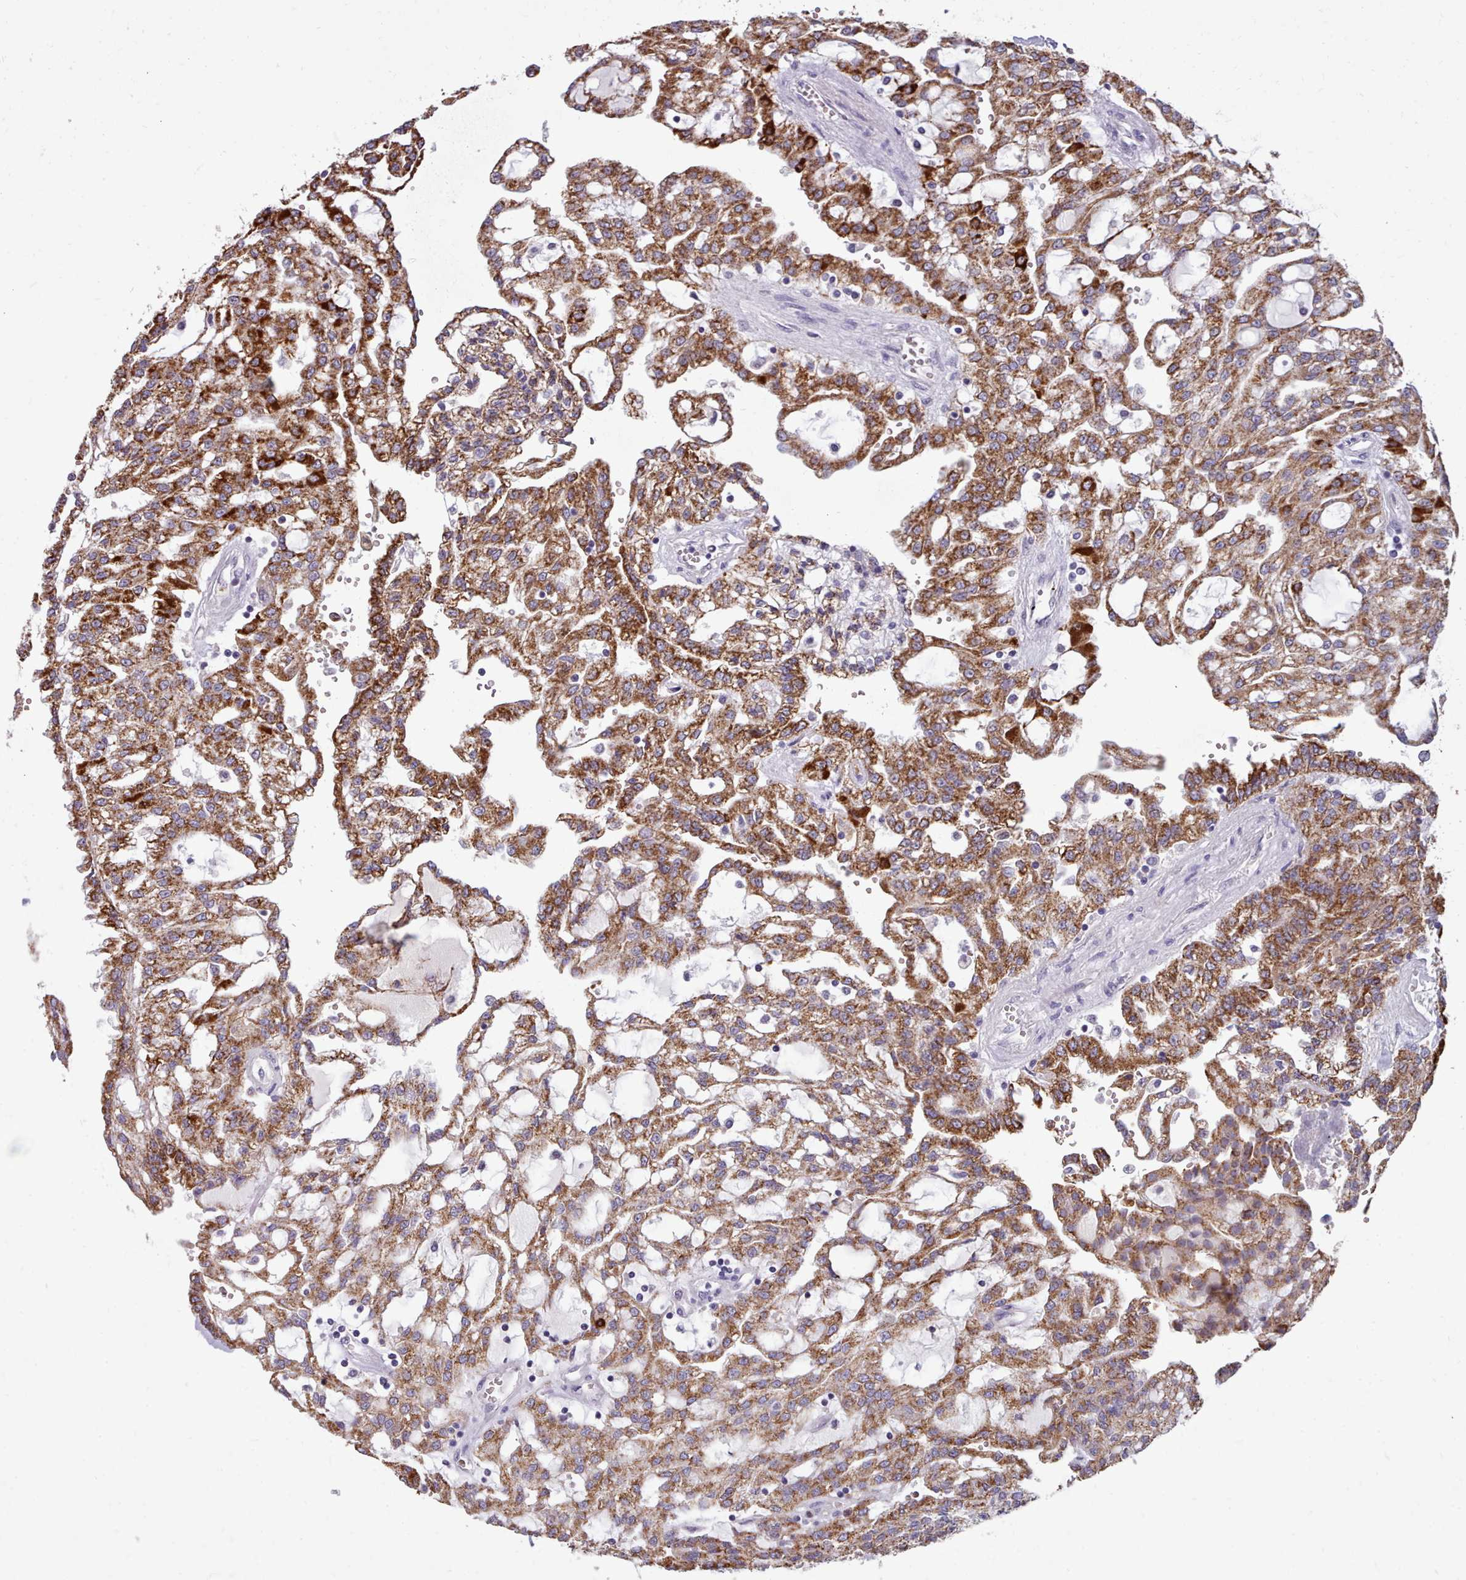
{"staining": {"intensity": "strong", "quantity": ">75%", "location": "cytoplasmic/membranous"}, "tissue": "renal cancer", "cell_type": "Tumor cells", "image_type": "cancer", "snomed": [{"axis": "morphology", "description": "Adenocarcinoma, NOS"}, {"axis": "topography", "description": "Kidney"}], "caption": "Immunohistochemical staining of renal cancer (adenocarcinoma) displays high levels of strong cytoplasmic/membranous protein positivity in about >75% of tumor cells. The staining was performed using DAB (3,3'-diaminobenzidine), with brown indicating positive protein expression. Nuclei are stained blue with hematoxylin.", "gene": "KCTD16", "patient": {"sex": "male", "age": 63}}